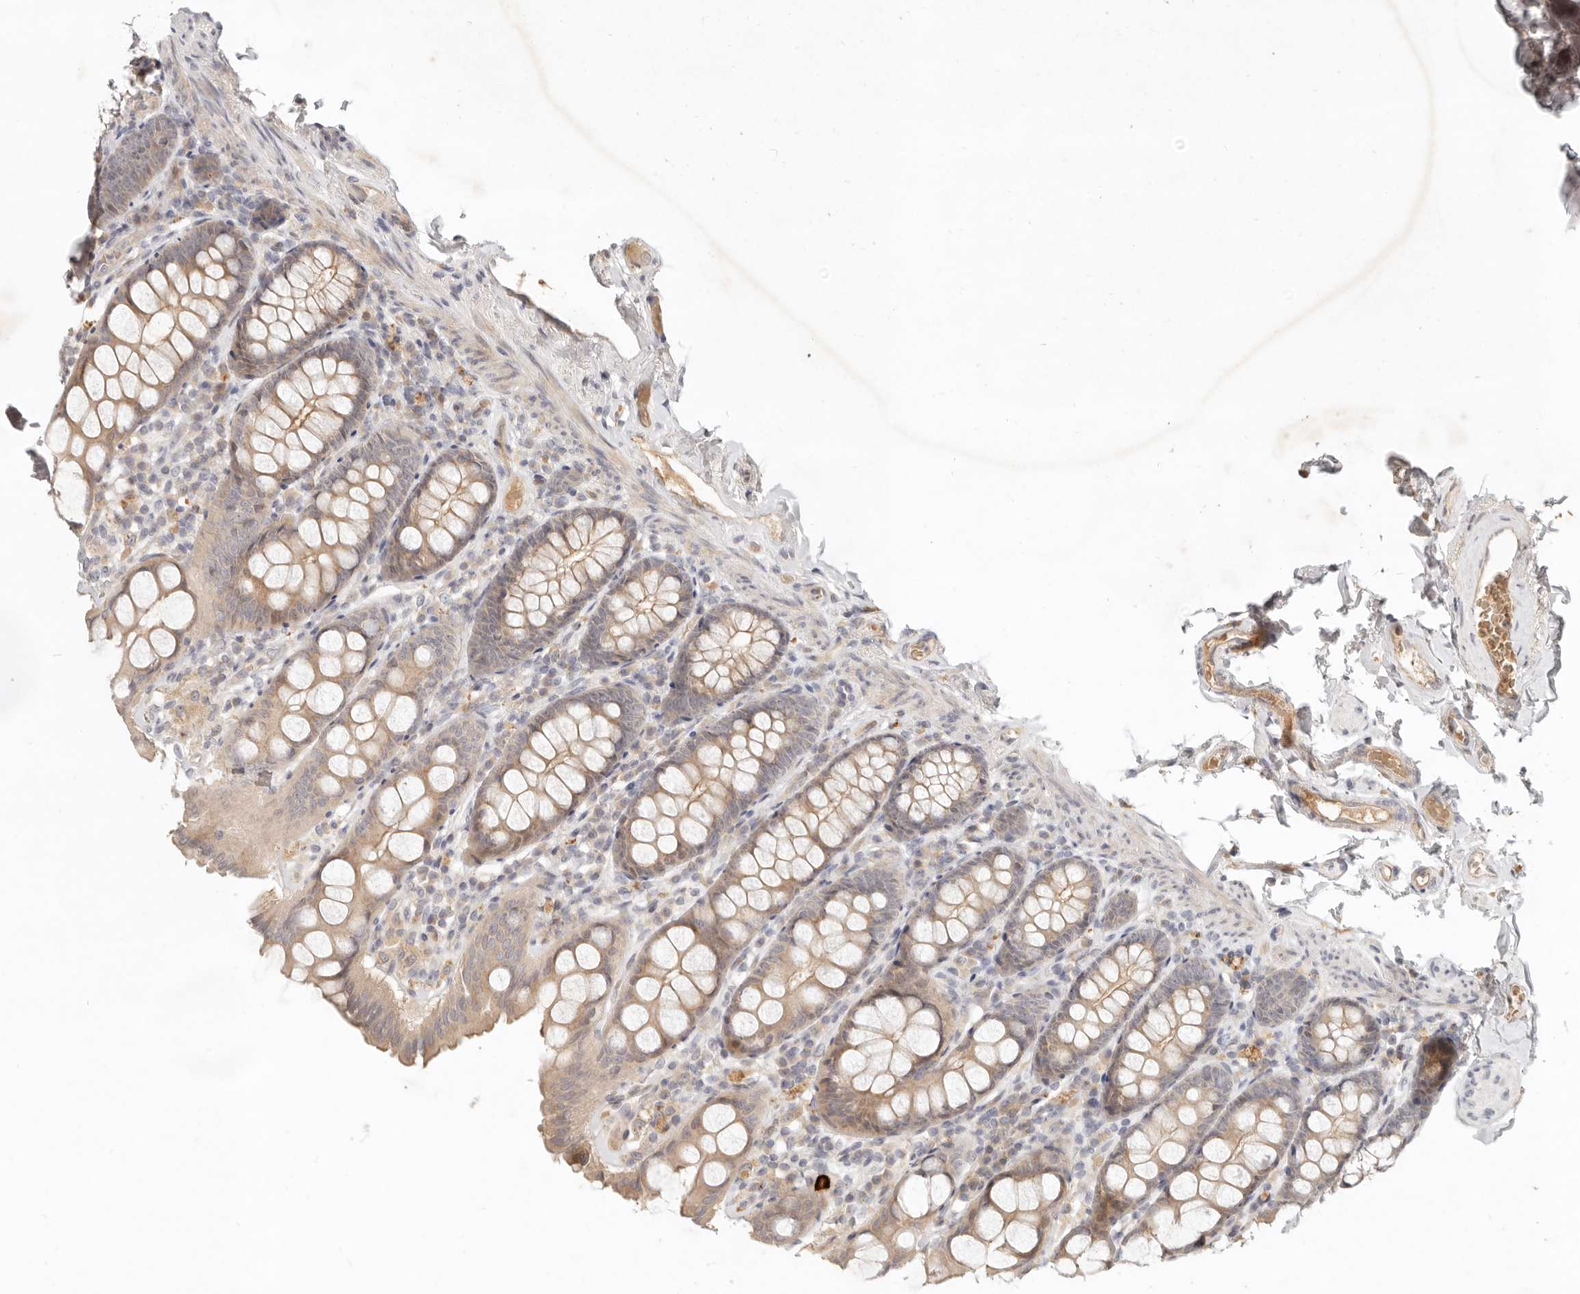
{"staining": {"intensity": "moderate", "quantity": ">75%", "location": "cytoplasmic/membranous"}, "tissue": "colon", "cell_type": "Endothelial cells", "image_type": "normal", "snomed": [{"axis": "morphology", "description": "Normal tissue, NOS"}, {"axis": "topography", "description": "Colon"}, {"axis": "topography", "description": "Peripheral nerve tissue"}], "caption": "A medium amount of moderate cytoplasmic/membranous positivity is identified in approximately >75% of endothelial cells in normal colon.", "gene": "UBXN11", "patient": {"sex": "female", "age": 61}}